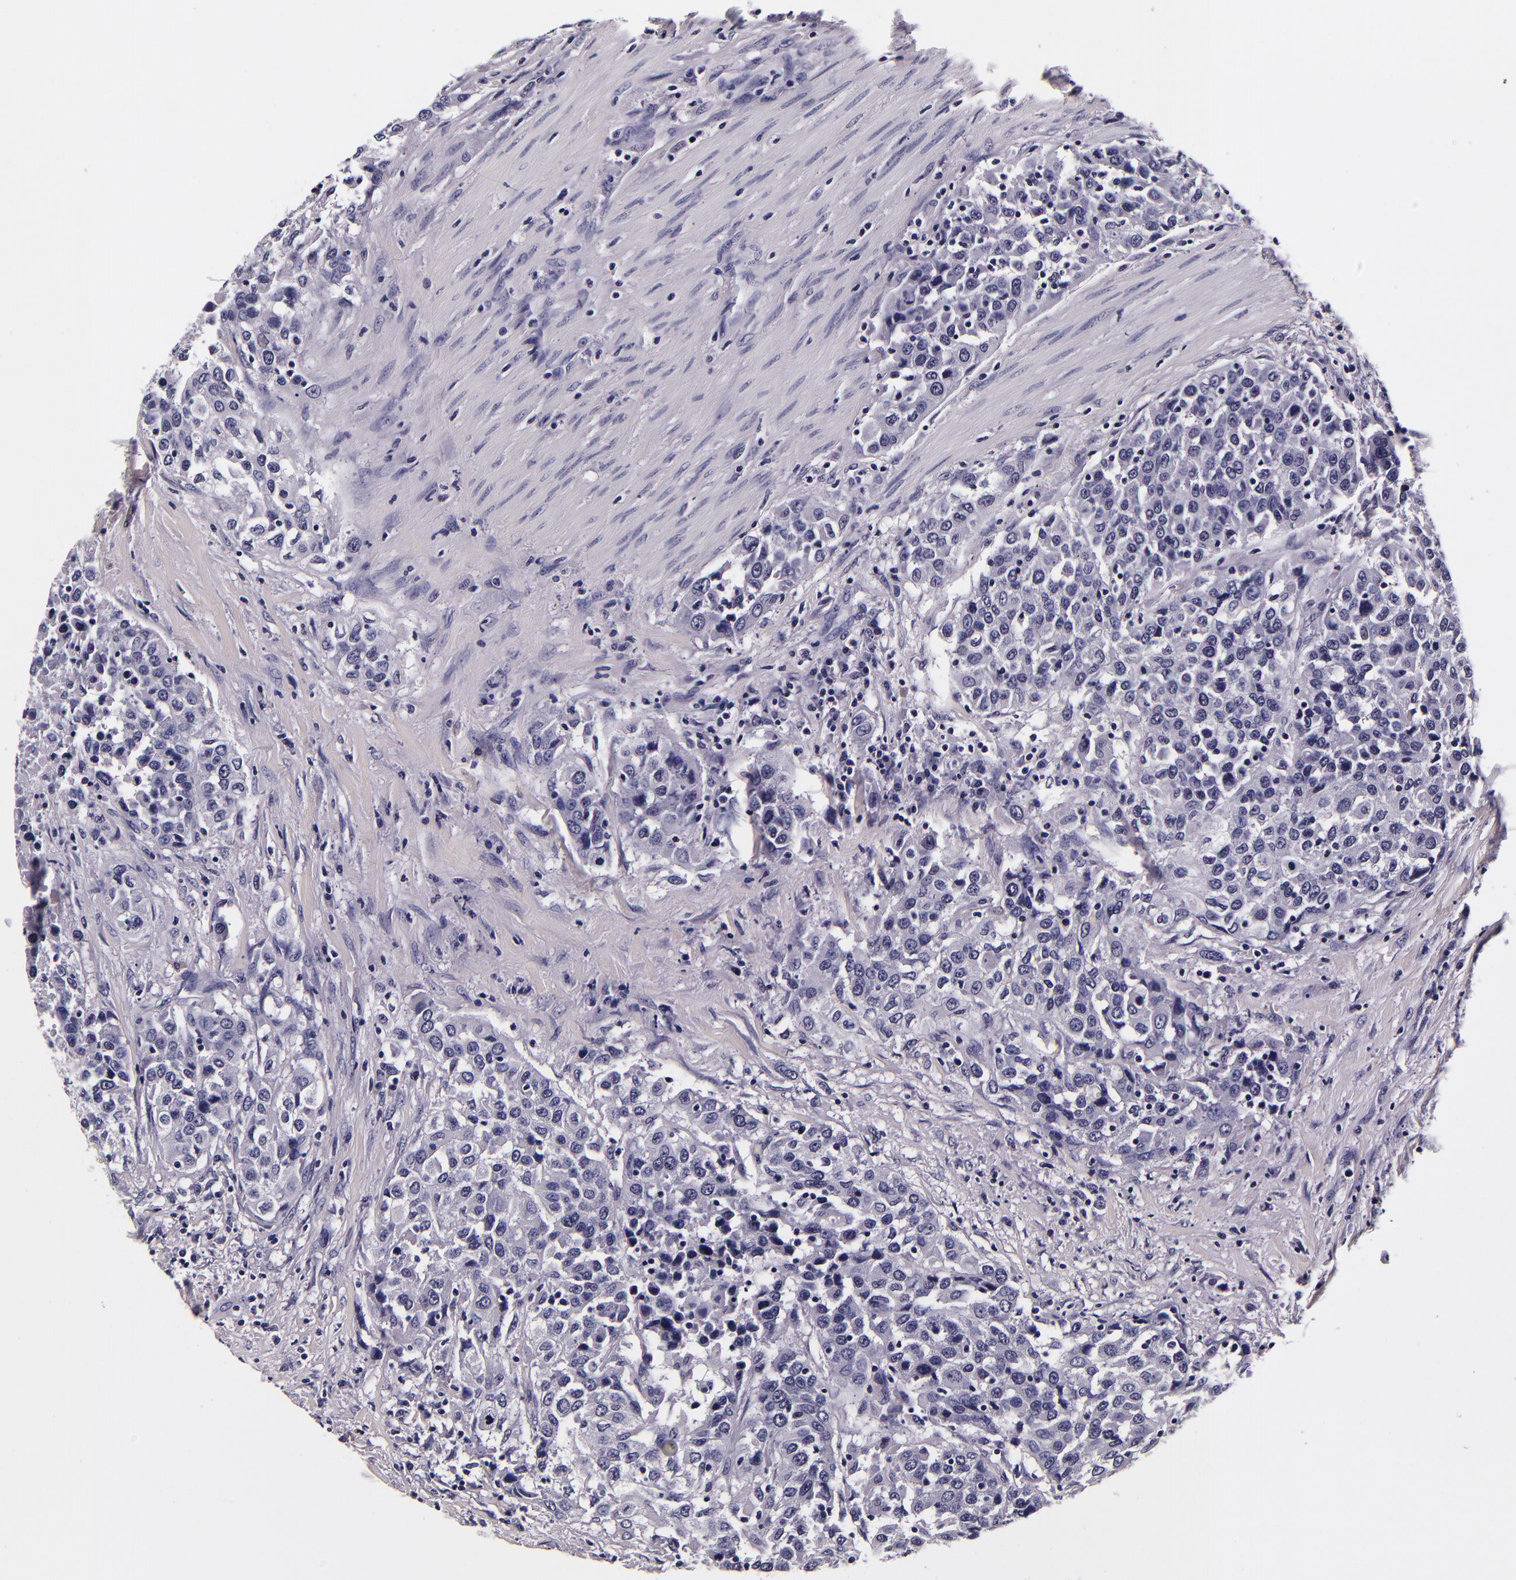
{"staining": {"intensity": "negative", "quantity": "none", "location": "none"}, "tissue": "urothelial cancer", "cell_type": "Tumor cells", "image_type": "cancer", "snomed": [{"axis": "morphology", "description": "Urothelial carcinoma, High grade"}, {"axis": "topography", "description": "Urinary bladder"}], "caption": "The micrograph reveals no staining of tumor cells in urothelial cancer.", "gene": "FBN1", "patient": {"sex": "female", "age": 80}}